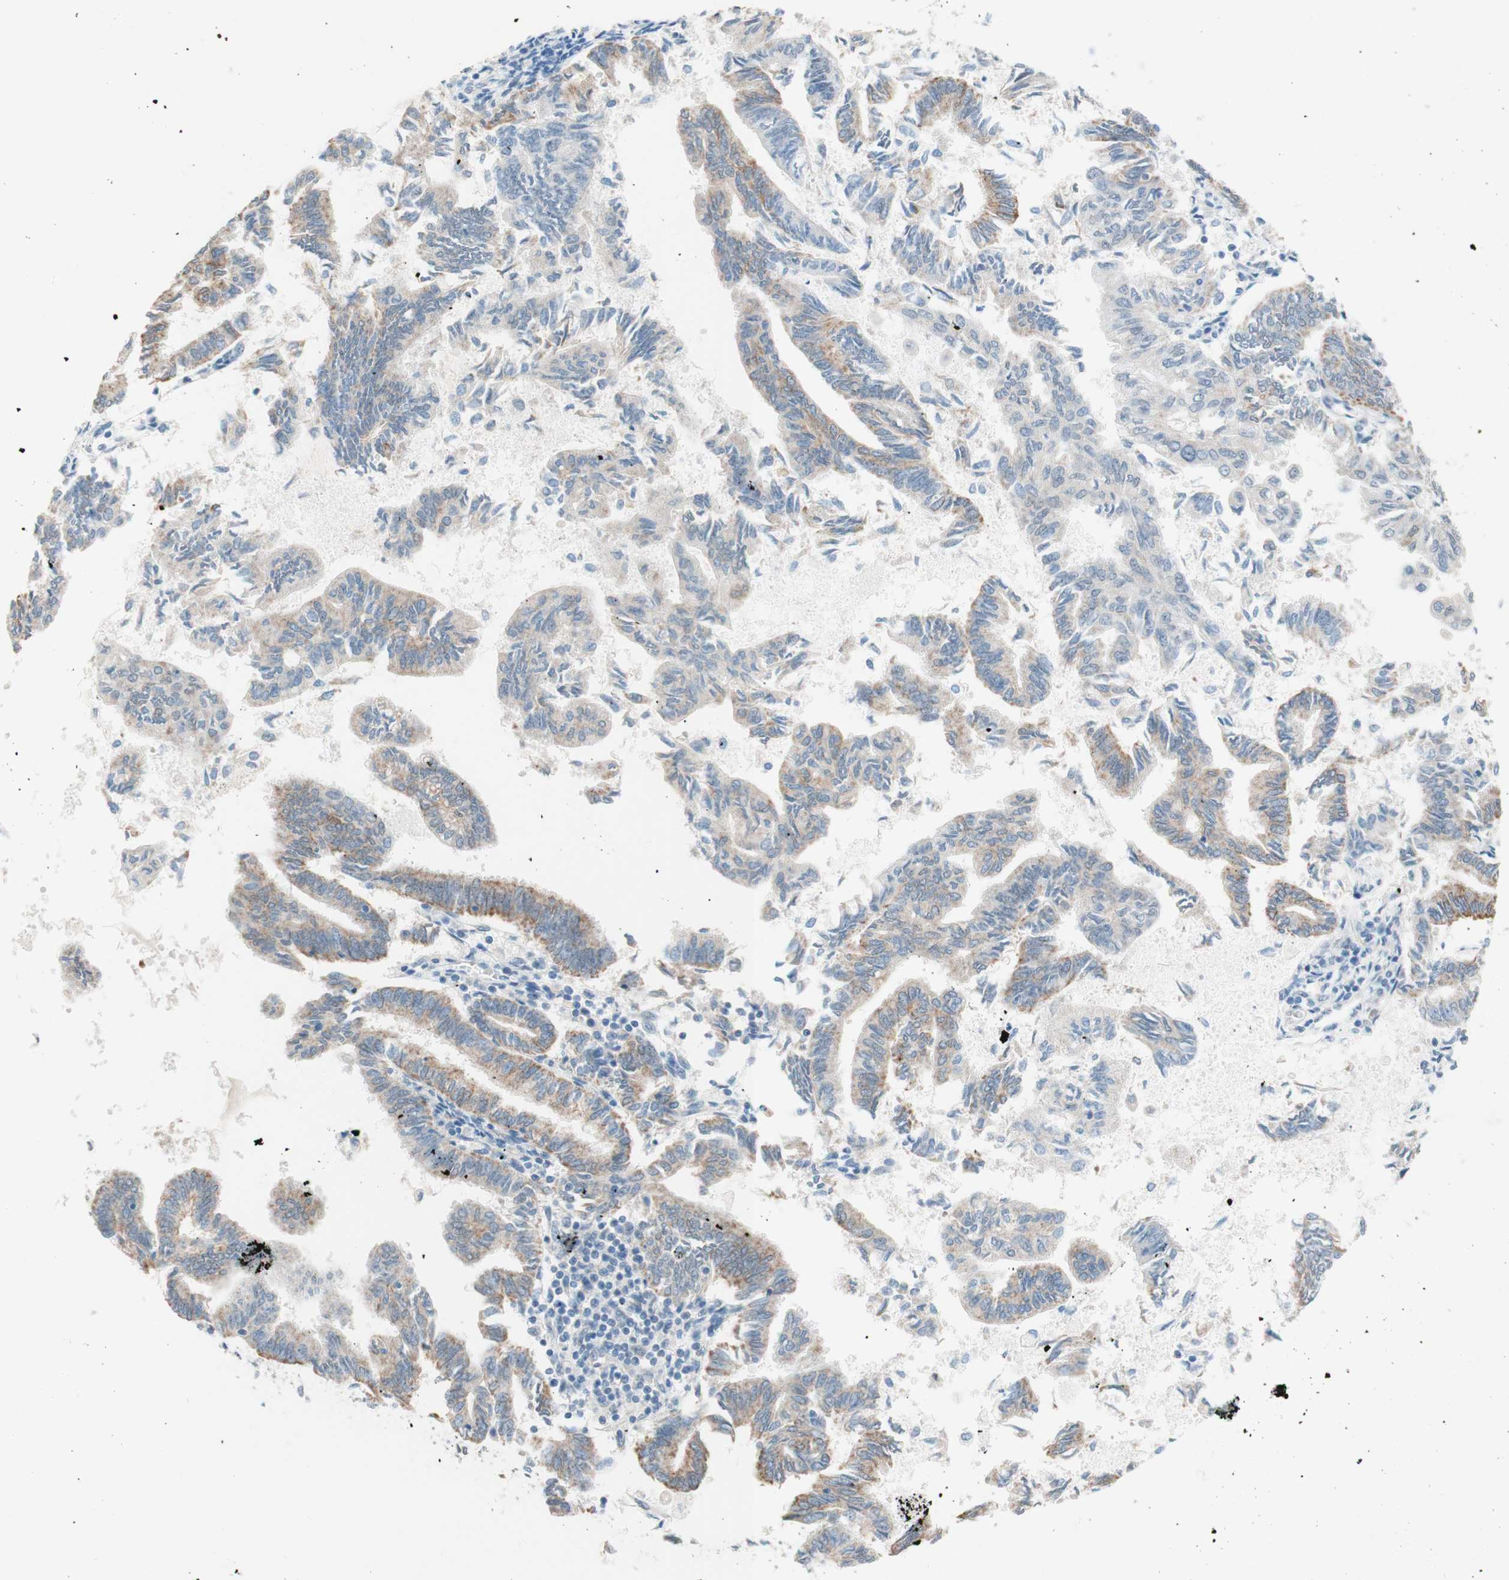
{"staining": {"intensity": "weak", "quantity": "25%-75%", "location": "cytoplasmic/membranous"}, "tissue": "endometrial cancer", "cell_type": "Tumor cells", "image_type": "cancer", "snomed": [{"axis": "morphology", "description": "Adenocarcinoma, NOS"}, {"axis": "topography", "description": "Endometrium"}], "caption": "A high-resolution micrograph shows immunohistochemistry (IHC) staining of endometrial adenocarcinoma, which exhibits weak cytoplasmic/membranous expression in about 25%-75% of tumor cells.", "gene": "JPH1", "patient": {"sex": "female", "age": 86}}